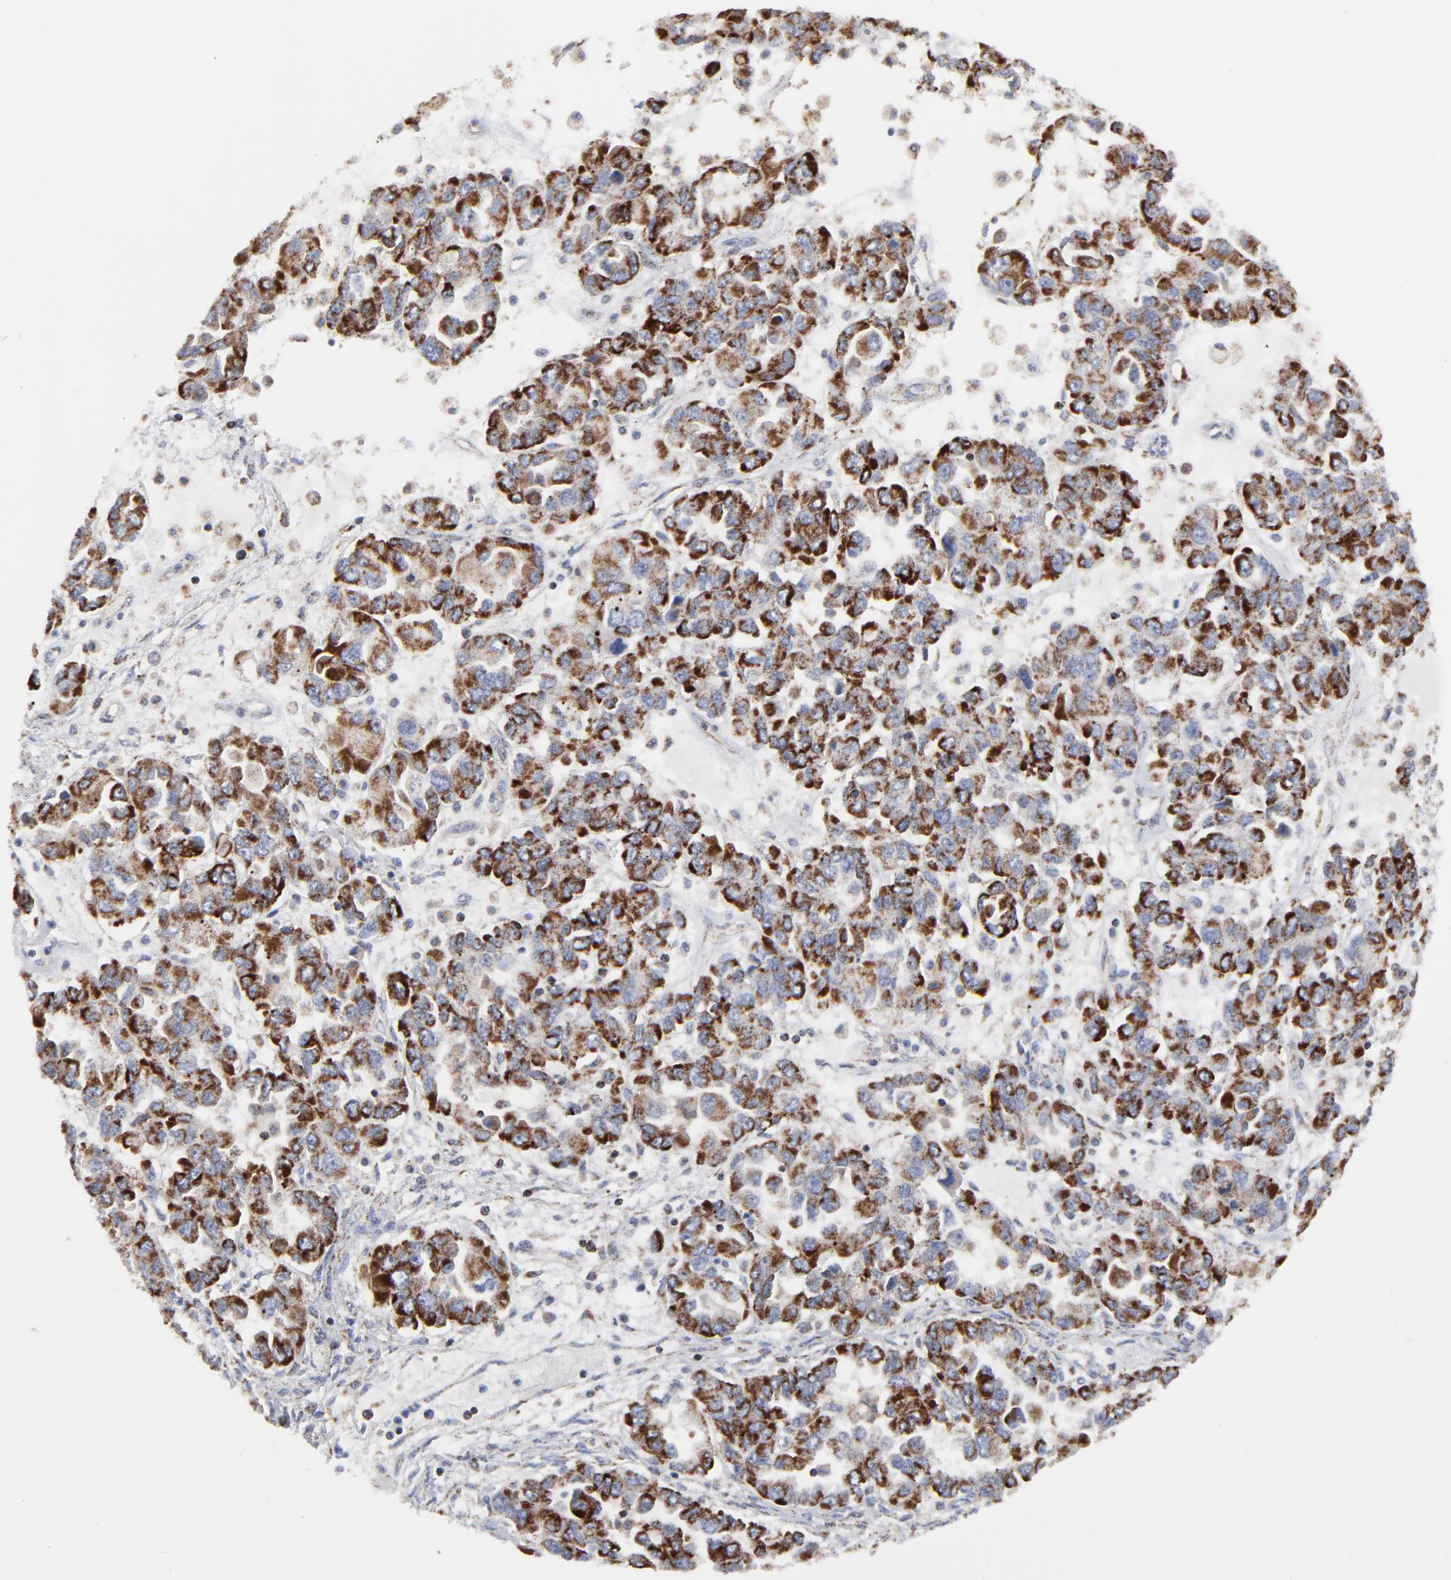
{"staining": {"intensity": "strong", "quantity": ">75%", "location": "cytoplasmic/membranous"}, "tissue": "ovarian cancer", "cell_type": "Tumor cells", "image_type": "cancer", "snomed": [{"axis": "morphology", "description": "Cystadenocarcinoma, serous, NOS"}, {"axis": "topography", "description": "Ovary"}], "caption": "Protein expression analysis of ovarian cancer (serous cystadenocarcinoma) displays strong cytoplasmic/membranous positivity in about >75% of tumor cells. The protein is shown in brown color, while the nuclei are stained blue.", "gene": "TXNRD2", "patient": {"sex": "female", "age": 84}}